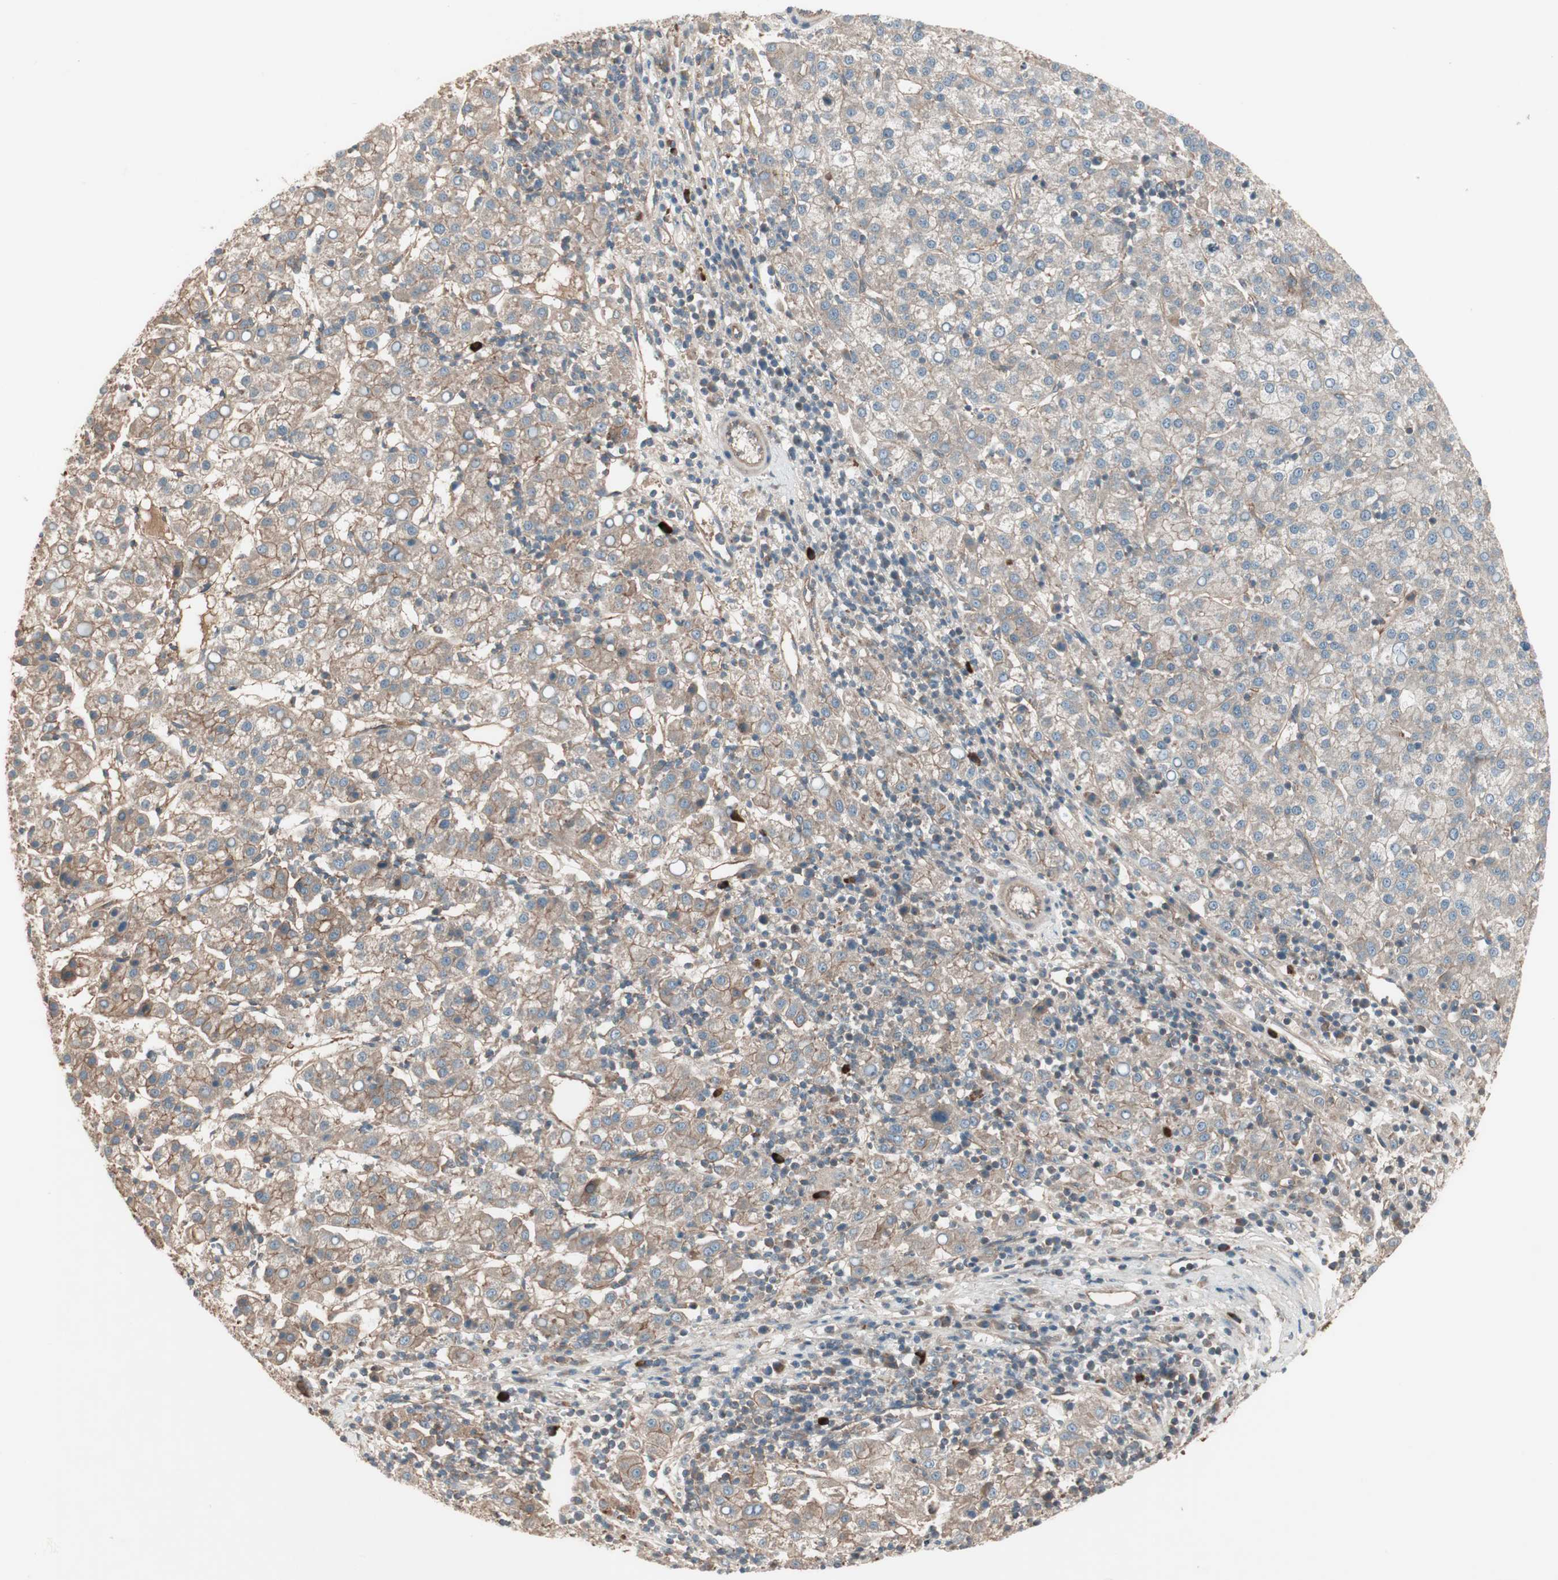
{"staining": {"intensity": "weak", "quantity": "25%-75%", "location": "cytoplasmic/membranous"}, "tissue": "liver cancer", "cell_type": "Tumor cells", "image_type": "cancer", "snomed": [{"axis": "morphology", "description": "Carcinoma, Hepatocellular, NOS"}, {"axis": "topography", "description": "Liver"}], "caption": "A histopathology image of liver cancer stained for a protein demonstrates weak cytoplasmic/membranous brown staining in tumor cells.", "gene": "TFPI", "patient": {"sex": "female", "age": 58}}